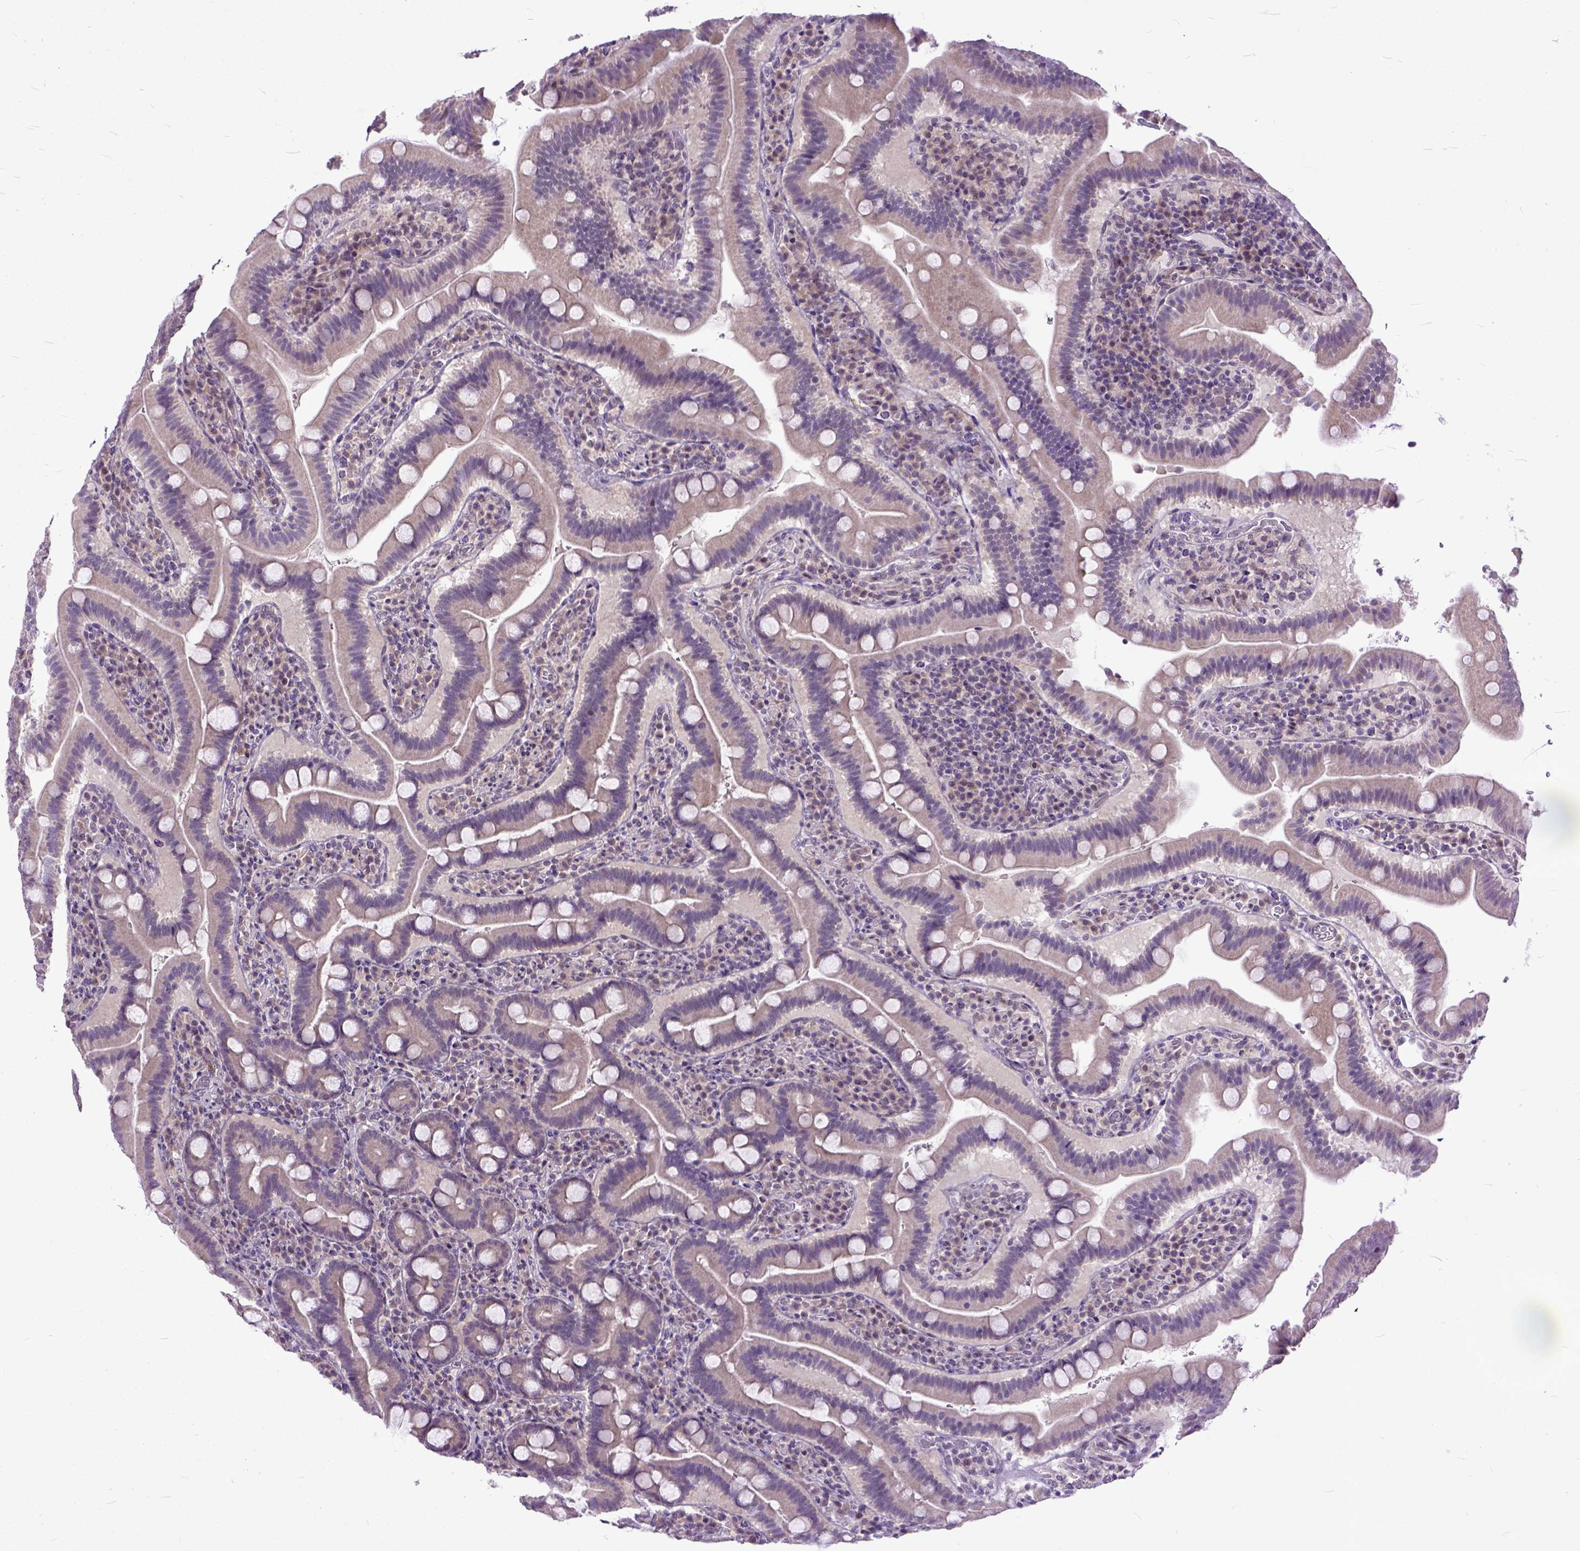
{"staining": {"intensity": "negative", "quantity": "none", "location": "none"}, "tissue": "small intestine", "cell_type": "Glandular cells", "image_type": "normal", "snomed": [{"axis": "morphology", "description": "Normal tissue, NOS"}, {"axis": "topography", "description": "Small intestine"}], "caption": "A high-resolution micrograph shows immunohistochemistry (IHC) staining of normal small intestine, which reveals no significant positivity in glandular cells.", "gene": "TCEAL7", "patient": {"sex": "male", "age": 26}}